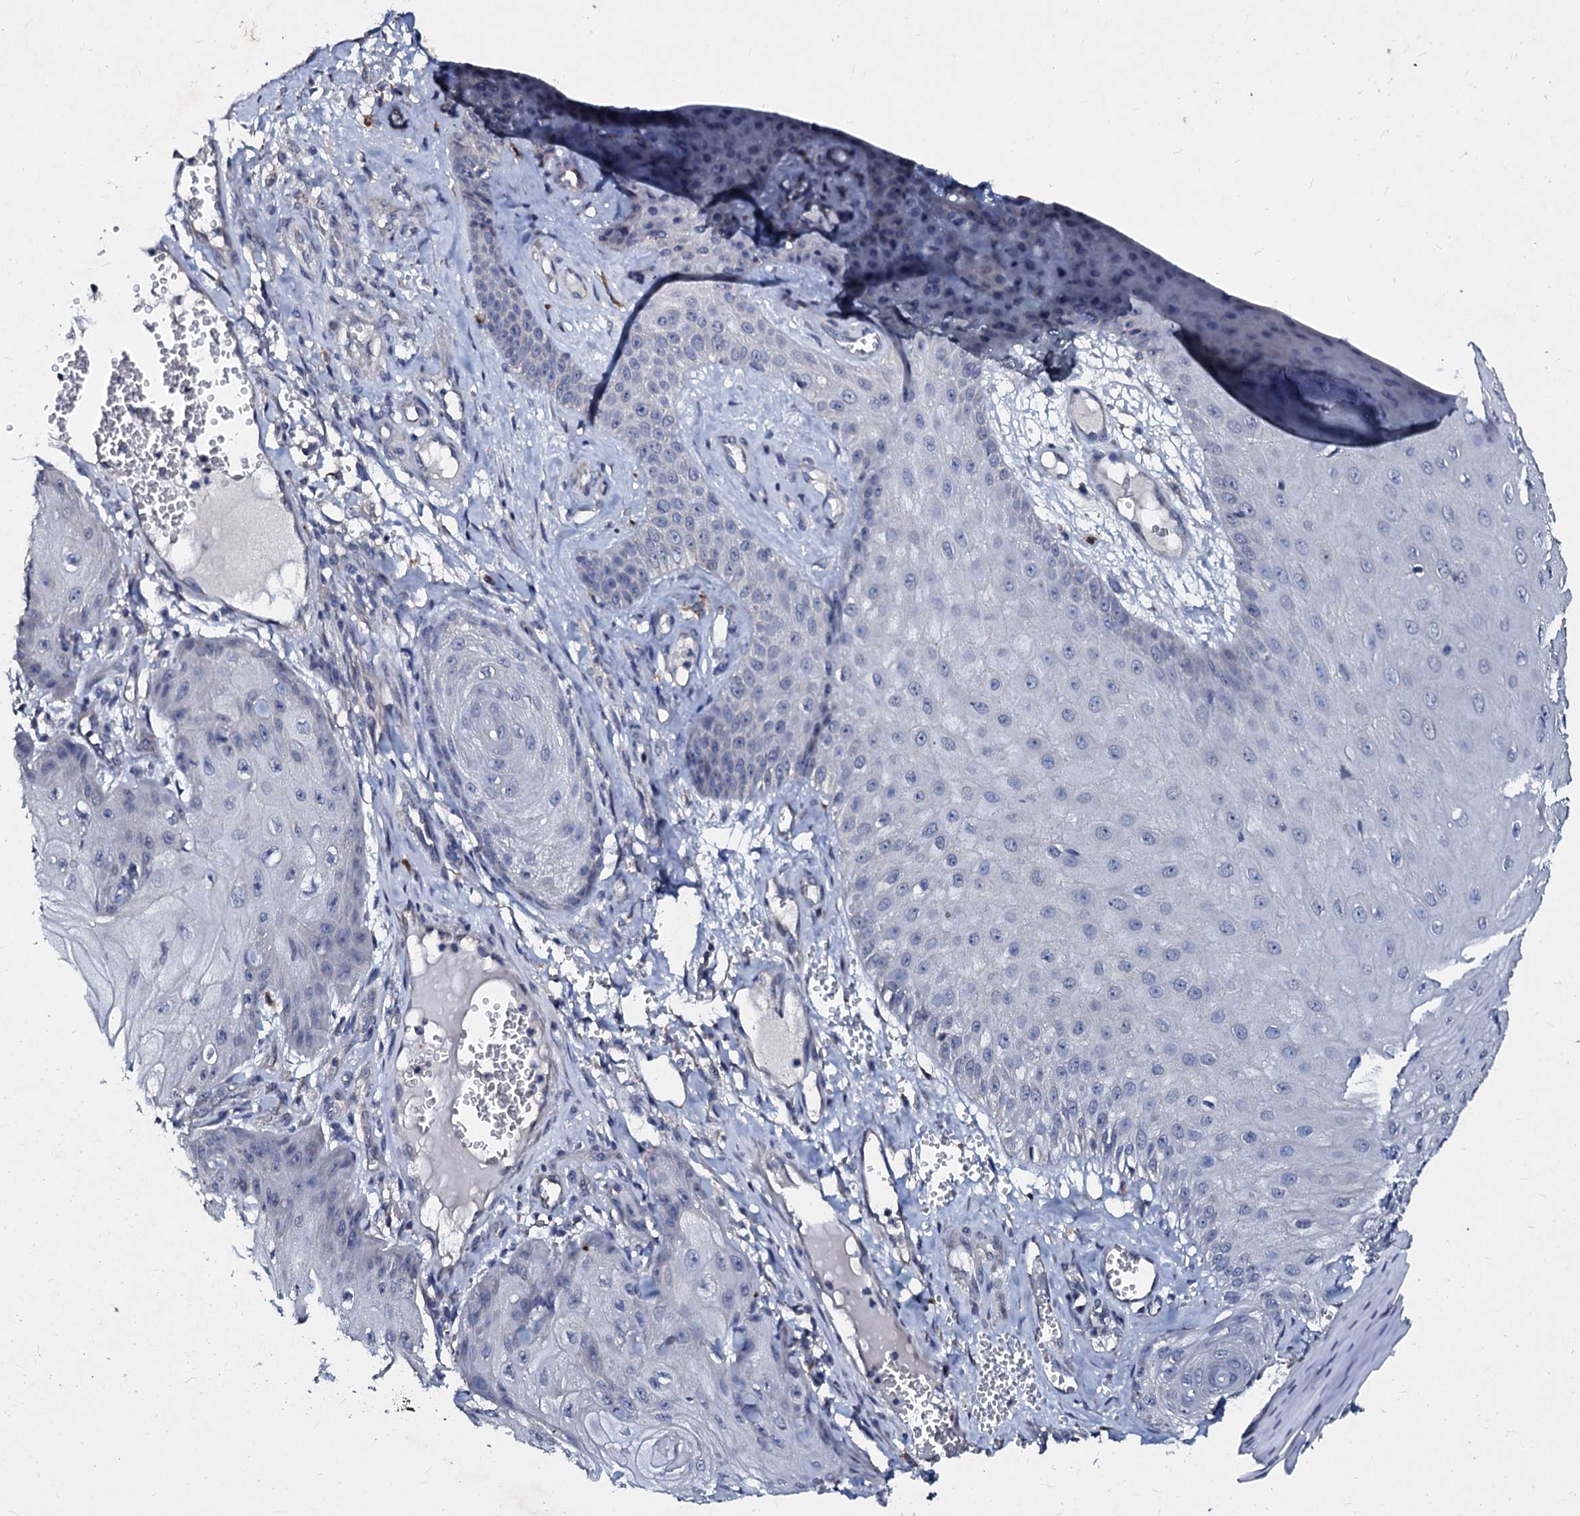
{"staining": {"intensity": "negative", "quantity": "none", "location": "none"}, "tissue": "skin cancer", "cell_type": "Tumor cells", "image_type": "cancer", "snomed": [{"axis": "morphology", "description": "Squamous cell carcinoma, NOS"}, {"axis": "topography", "description": "Skin"}], "caption": "Human skin cancer stained for a protein using immunohistochemistry (IHC) shows no staining in tumor cells.", "gene": "SLC37A4", "patient": {"sex": "male", "age": 74}}